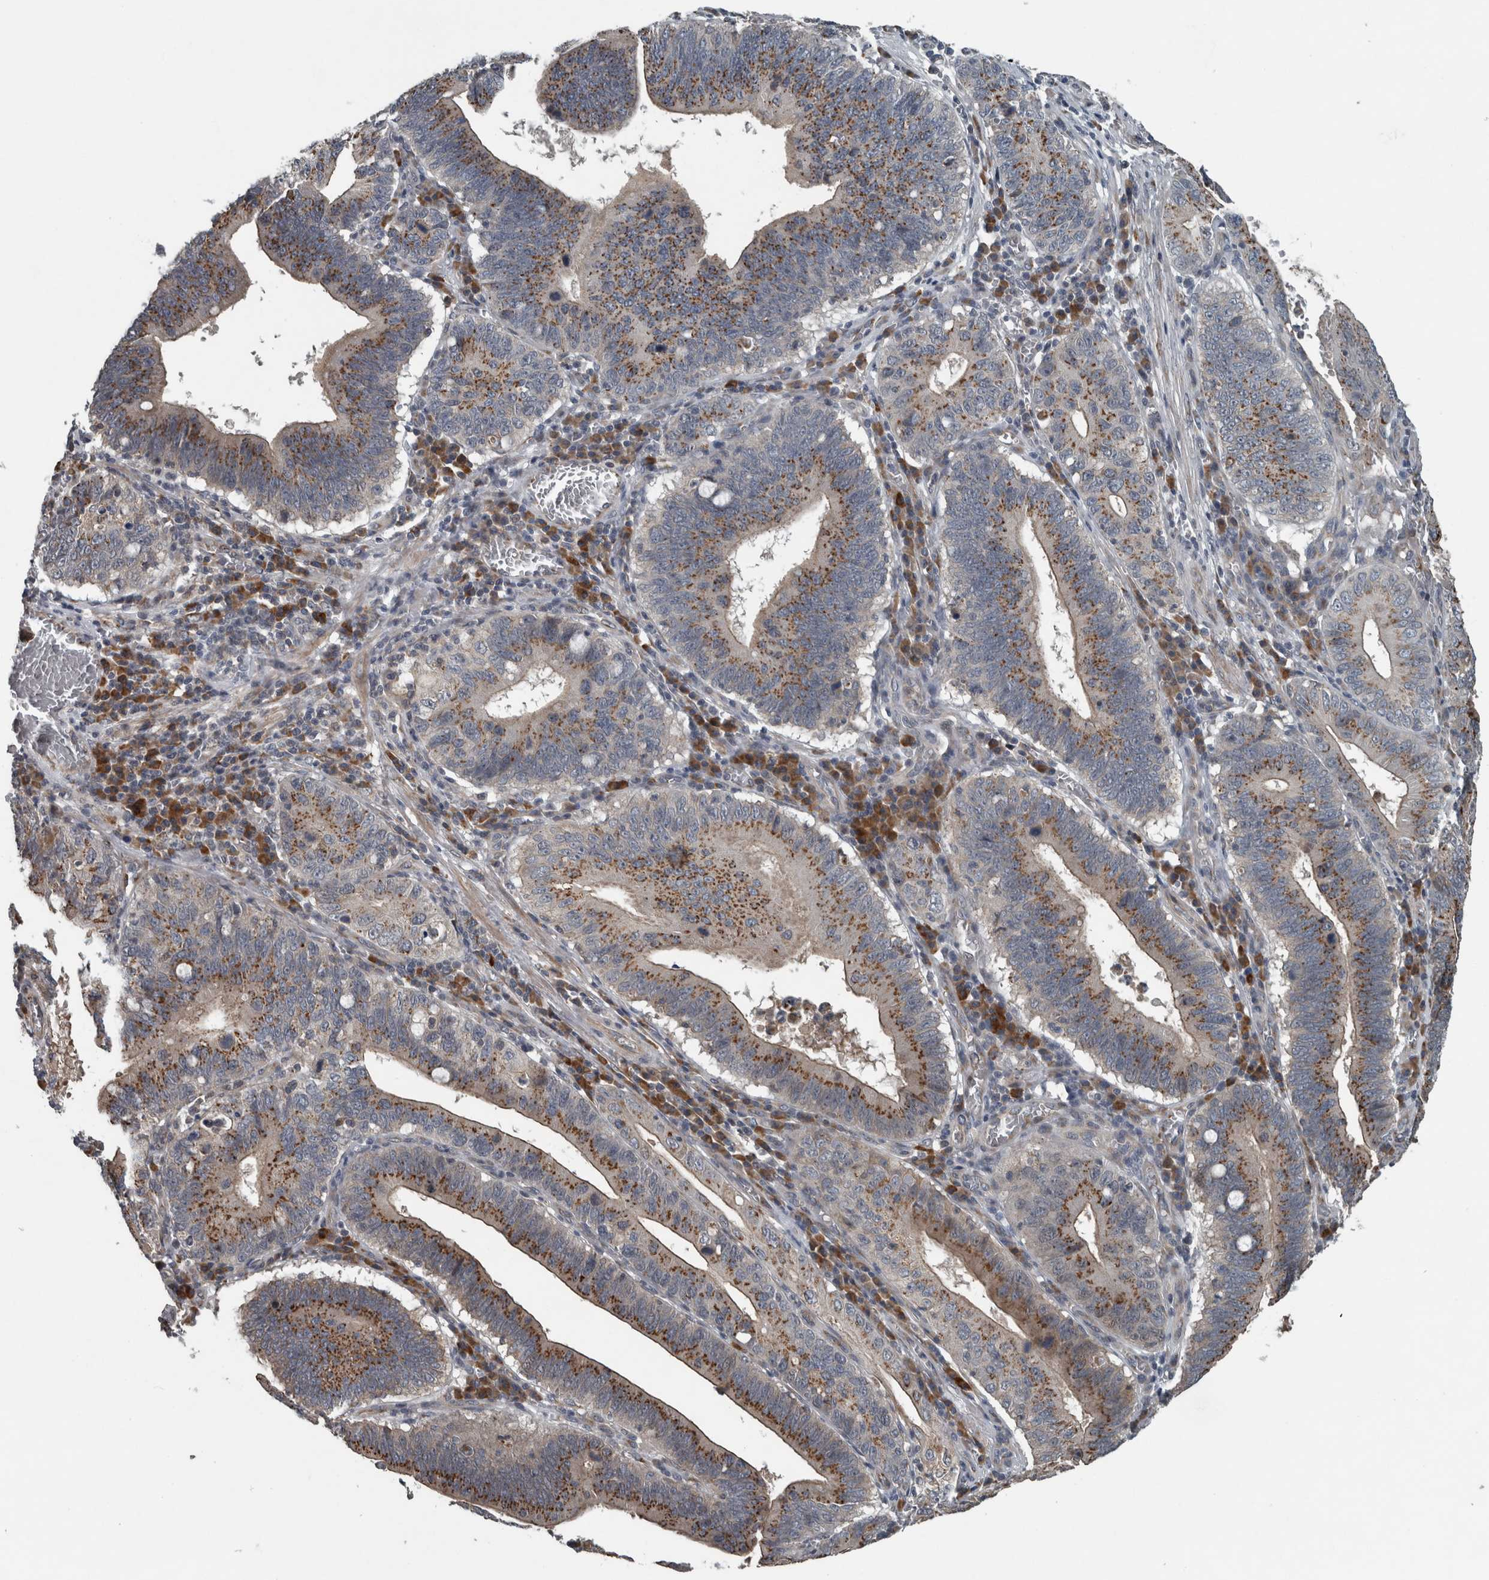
{"staining": {"intensity": "moderate", "quantity": ">75%", "location": "cytoplasmic/membranous"}, "tissue": "stomach cancer", "cell_type": "Tumor cells", "image_type": "cancer", "snomed": [{"axis": "morphology", "description": "Adenocarcinoma, NOS"}, {"axis": "topography", "description": "Stomach"}, {"axis": "topography", "description": "Gastric cardia"}], "caption": "Protein staining of stomach cancer (adenocarcinoma) tissue demonstrates moderate cytoplasmic/membranous staining in approximately >75% of tumor cells.", "gene": "ZNF345", "patient": {"sex": "male", "age": 59}}